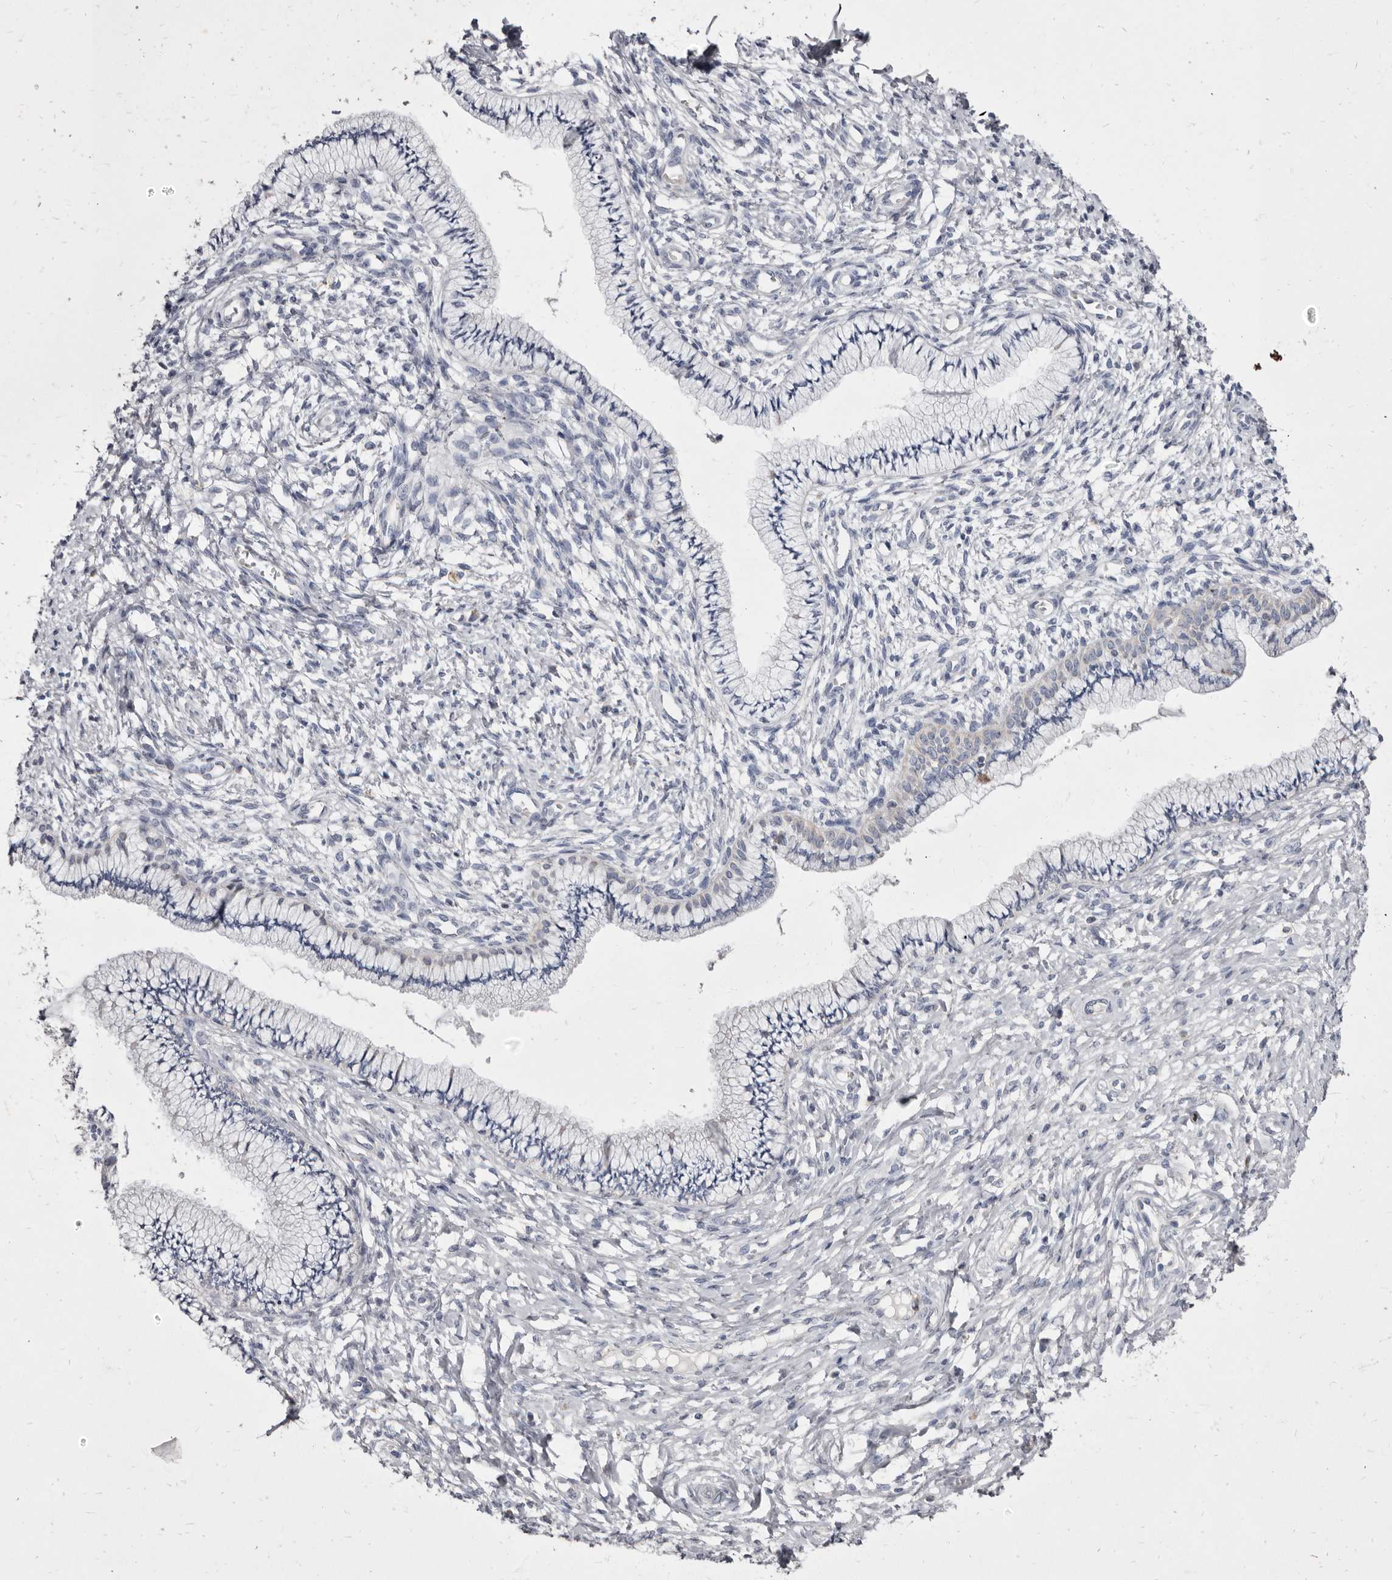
{"staining": {"intensity": "weak", "quantity": "<25%", "location": "cytoplasmic/membranous"}, "tissue": "cervix", "cell_type": "Glandular cells", "image_type": "normal", "snomed": [{"axis": "morphology", "description": "Normal tissue, NOS"}, {"axis": "topography", "description": "Cervix"}], "caption": "A photomicrograph of cervix stained for a protein reveals no brown staining in glandular cells. (Stains: DAB (3,3'-diaminobenzidine) immunohistochemistry (IHC) with hematoxylin counter stain, Microscopy: brightfield microscopy at high magnification).", "gene": "CYP2E1", "patient": {"sex": "female", "age": 36}}